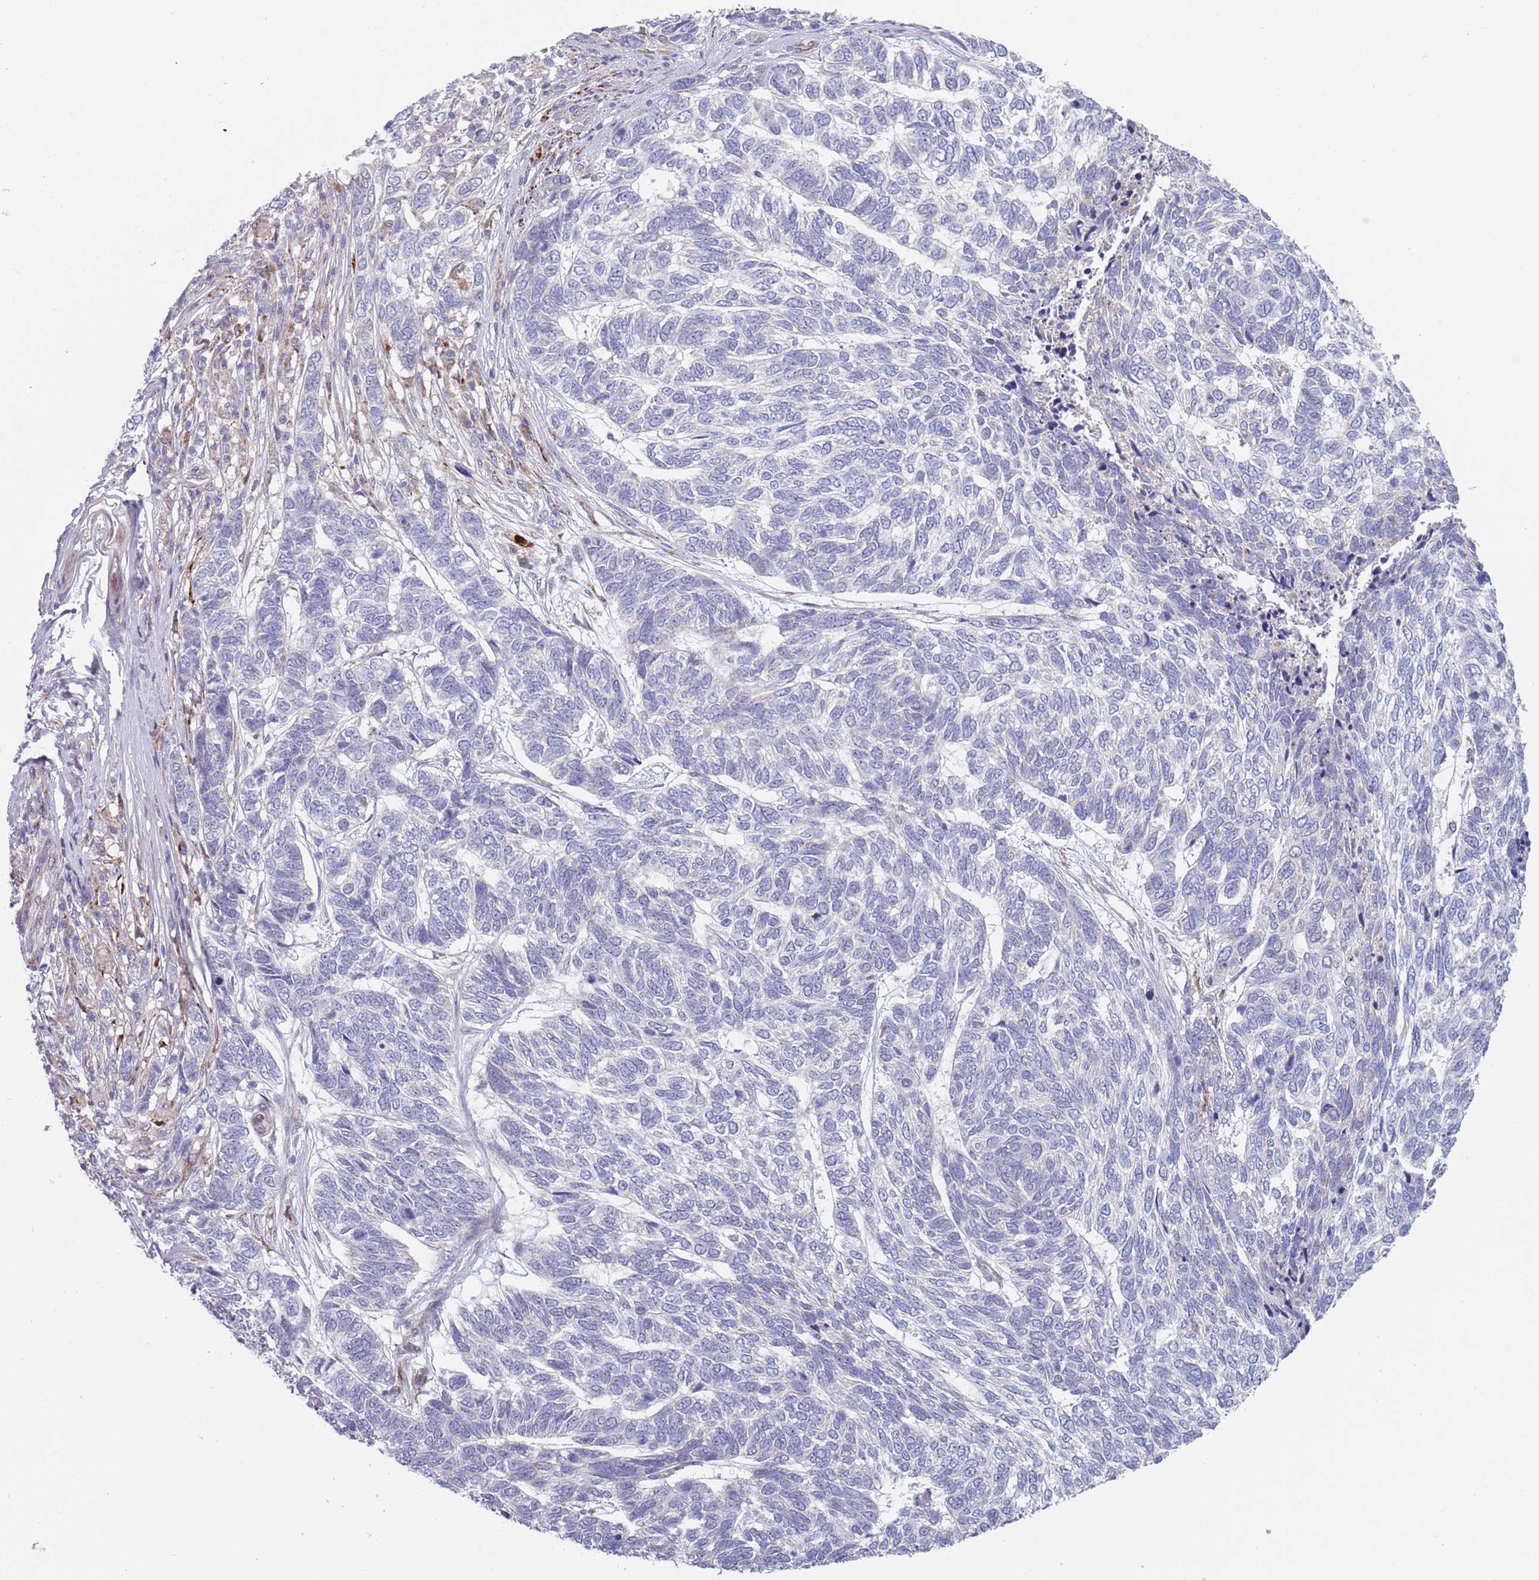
{"staining": {"intensity": "negative", "quantity": "none", "location": "none"}, "tissue": "skin cancer", "cell_type": "Tumor cells", "image_type": "cancer", "snomed": [{"axis": "morphology", "description": "Basal cell carcinoma"}, {"axis": "topography", "description": "Skin"}], "caption": "Tumor cells show no significant positivity in skin cancer.", "gene": "TYW1", "patient": {"sex": "female", "age": 65}}